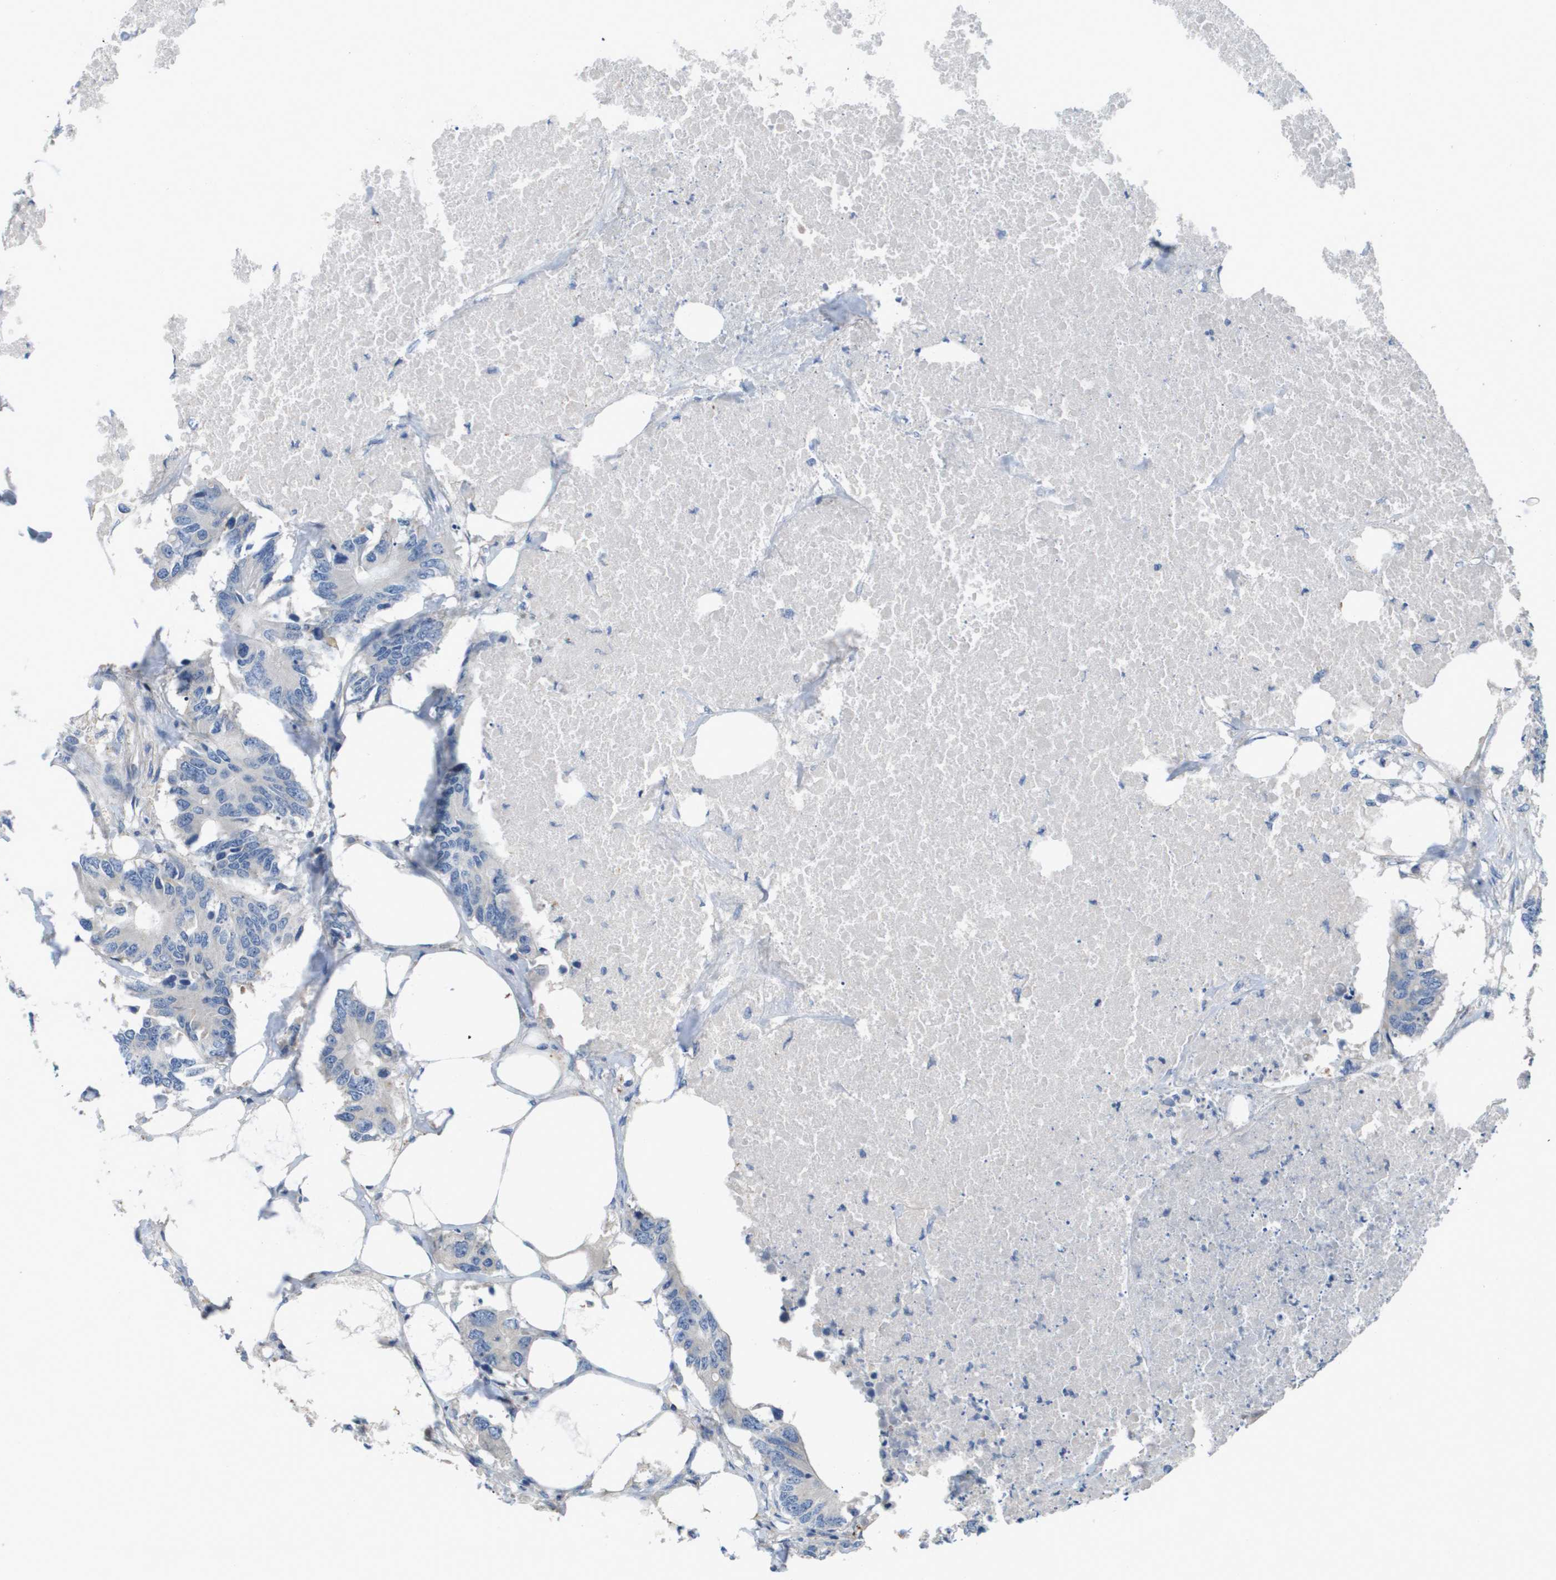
{"staining": {"intensity": "negative", "quantity": "none", "location": "none"}, "tissue": "colorectal cancer", "cell_type": "Tumor cells", "image_type": "cancer", "snomed": [{"axis": "morphology", "description": "Adenocarcinoma, NOS"}, {"axis": "topography", "description": "Colon"}], "caption": "This is a micrograph of immunohistochemistry (IHC) staining of colorectal cancer, which shows no positivity in tumor cells.", "gene": "B3GNT5", "patient": {"sex": "male", "age": 71}}